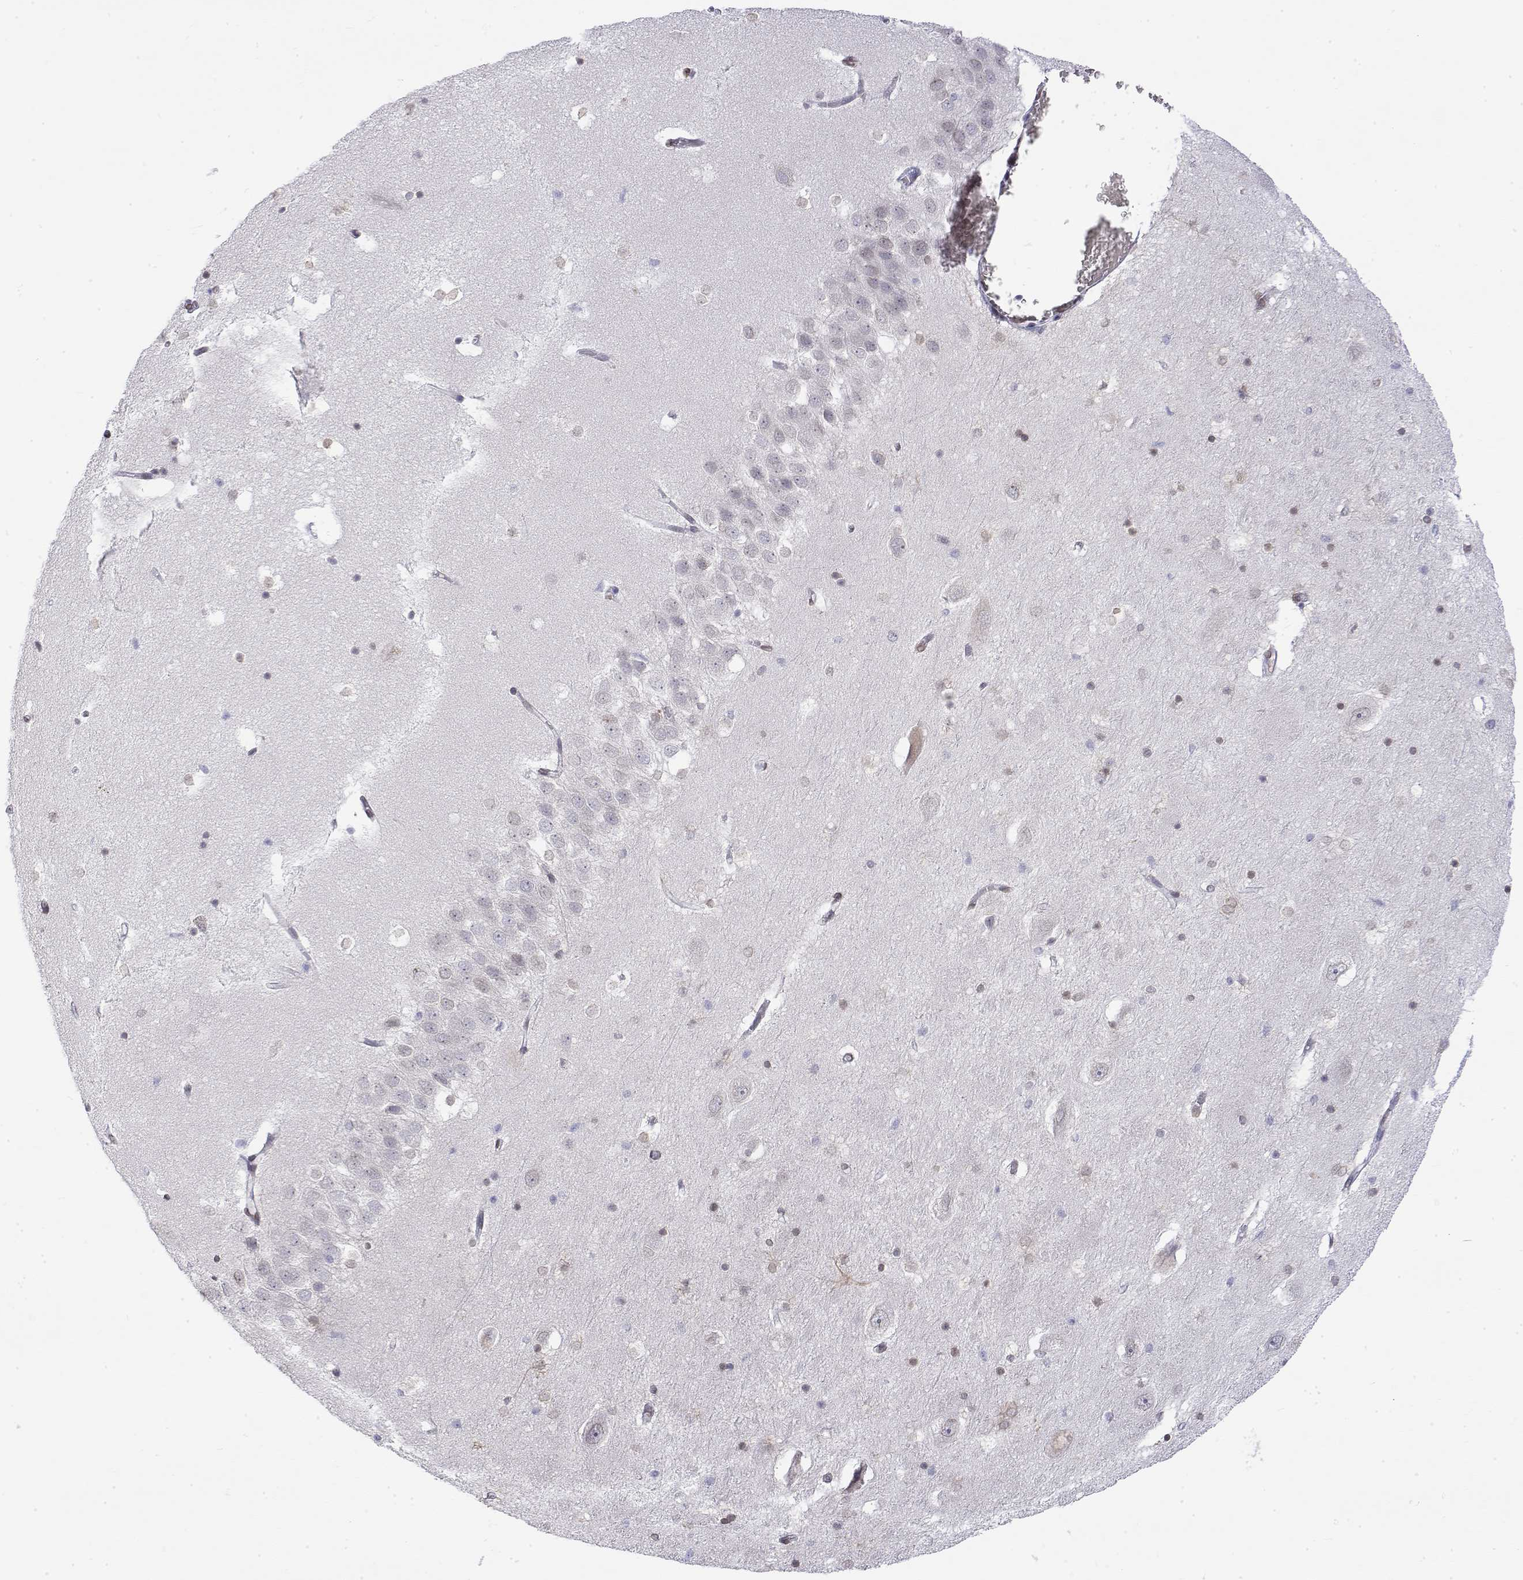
{"staining": {"intensity": "weak", "quantity": "25%-75%", "location": "cytoplasmic/membranous,nuclear"}, "tissue": "hippocampus", "cell_type": "Glial cells", "image_type": "normal", "snomed": [{"axis": "morphology", "description": "Normal tissue, NOS"}, {"axis": "topography", "description": "Hippocampus"}], "caption": "Immunohistochemistry image of benign hippocampus stained for a protein (brown), which demonstrates low levels of weak cytoplasmic/membranous,nuclear expression in about 25%-75% of glial cells.", "gene": "ZNF532", "patient": {"sex": "male", "age": 58}}